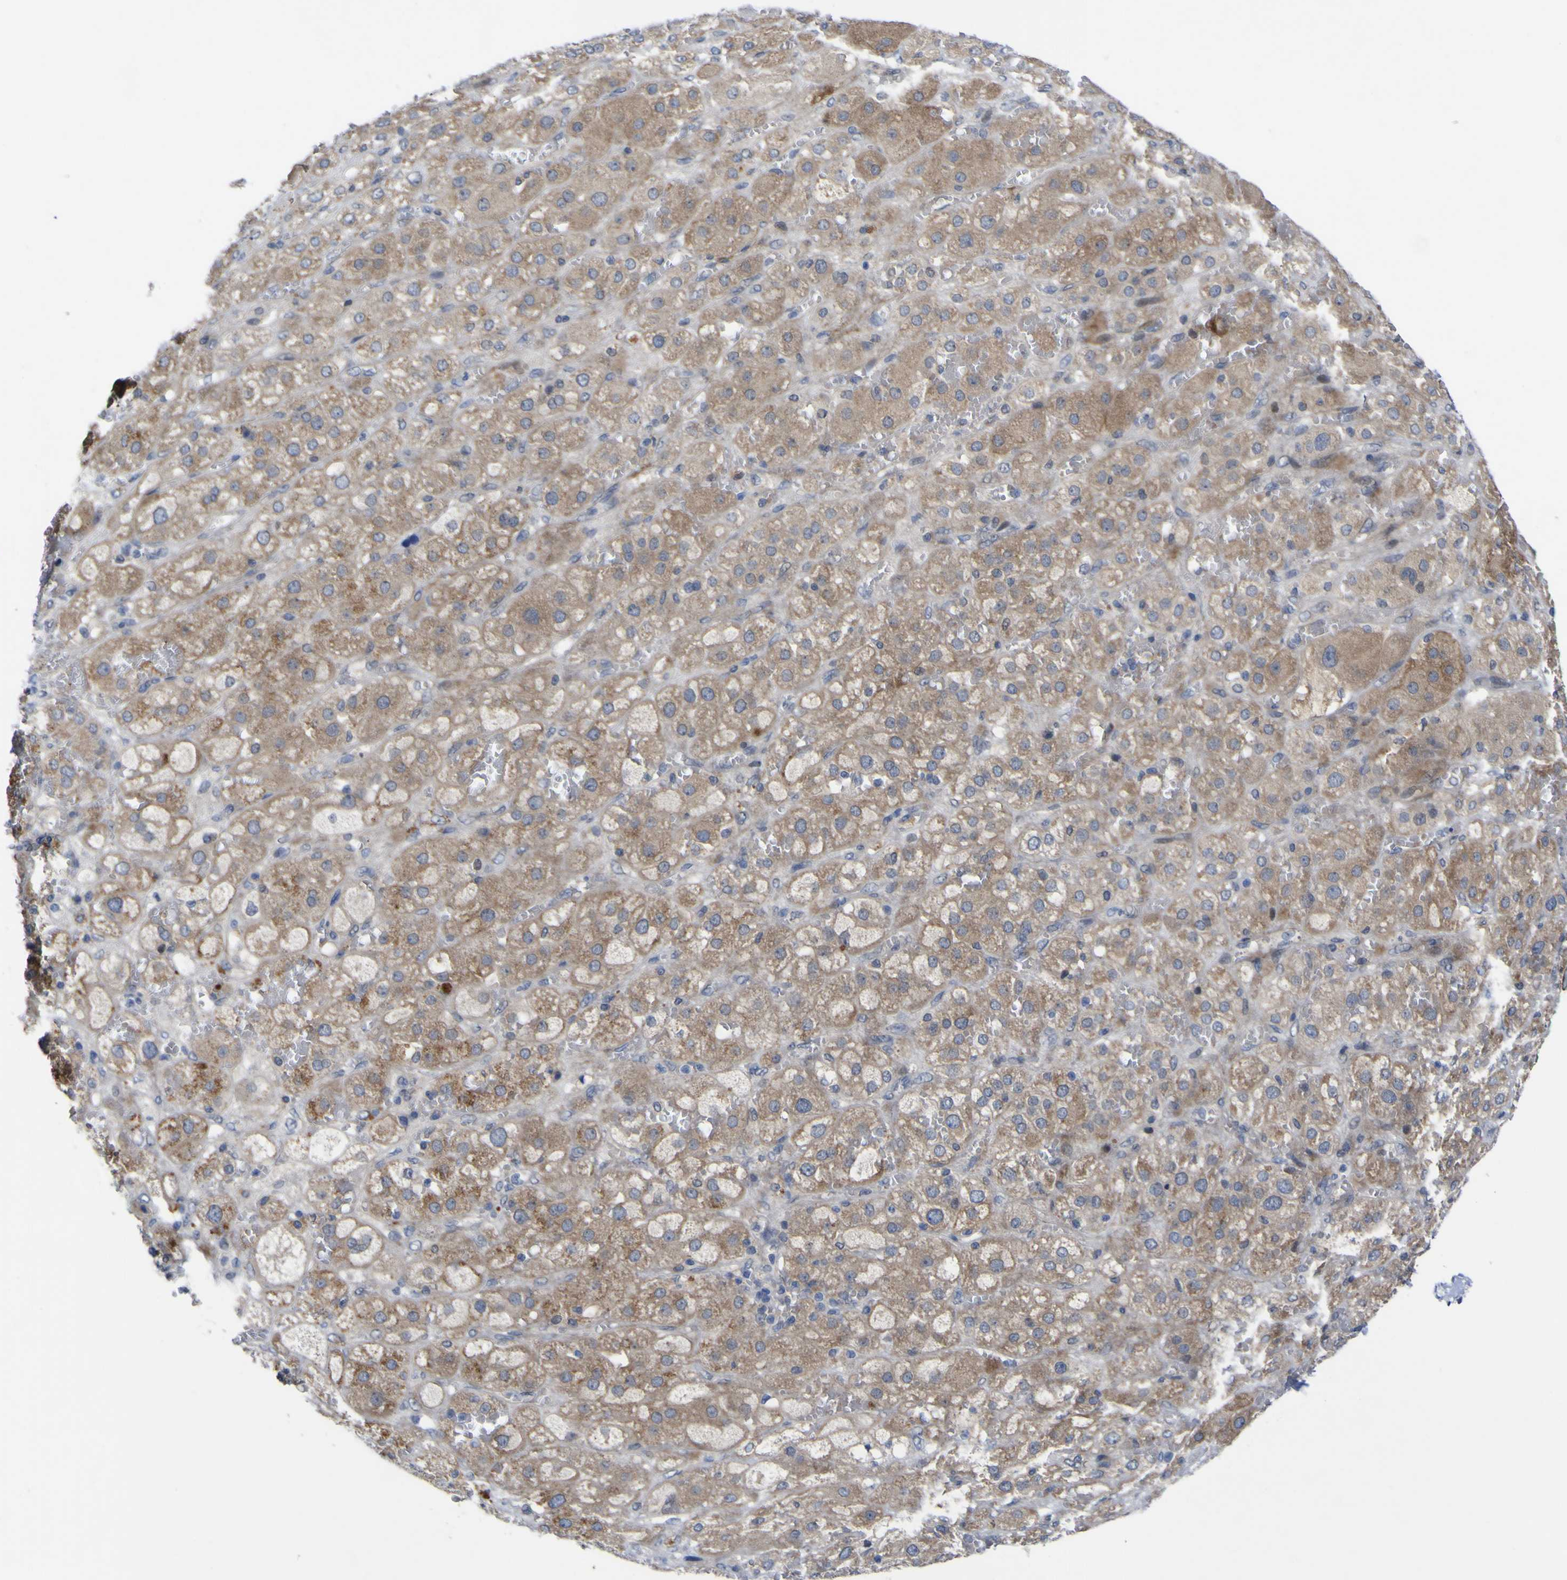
{"staining": {"intensity": "moderate", "quantity": "25%-75%", "location": "cytoplasmic/membranous"}, "tissue": "adrenal gland", "cell_type": "Glandular cells", "image_type": "normal", "snomed": [{"axis": "morphology", "description": "Normal tissue, NOS"}, {"axis": "topography", "description": "Adrenal gland"}], "caption": "Immunohistochemistry staining of normal adrenal gland, which displays medium levels of moderate cytoplasmic/membranous positivity in approximately 25%-75% of glandular cells indicating moderate cytoplasmic/membranous protein positivity. The staining was performed using DAB (3,3'-diaminobenzidine) (brown) for protein detection and nuclei were counterstained in hematoxylin (blue).", "gene": "NAV1", "patient": {"sex": "female", "age": 47}}